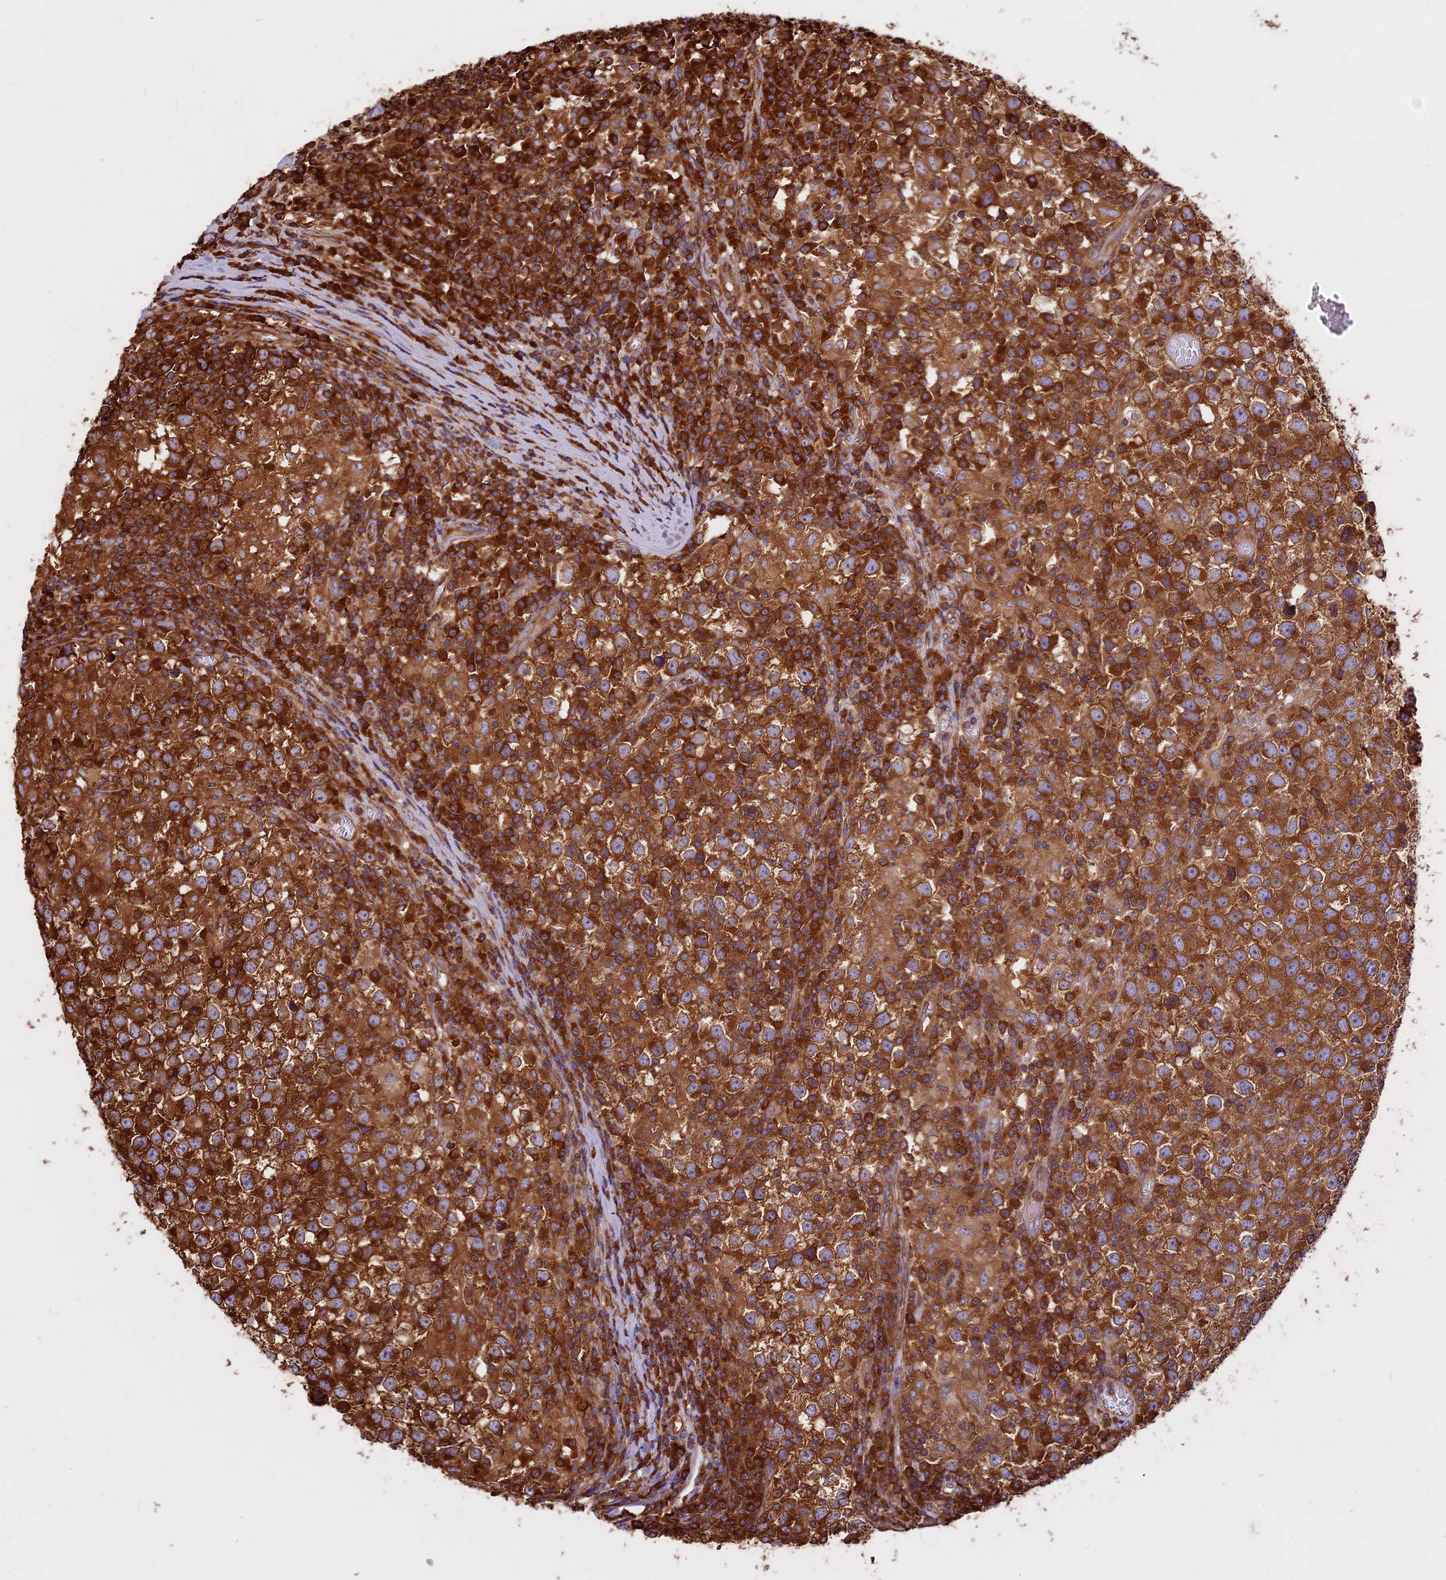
{"staining": {"intensity": "strong", "quantity": ">75%", "location": "cytoplasmic/membranous"}, "tissue": "testis cancer", "cell_type": "Tumor cells", "image_type": "cancer", "snomed": [{"axis": "morphology", "description": "Seminoma, NOS"}, {"axis": "topography", "description": "Testis"}], "caption": "IHC photomicrograph of neoplastic tissue: human testis cancer (seminoma) stained using immunohistochemistry (IHC) reveals high levels of strong protein expression localized specifically in the cytoplasmic/membranous of tumor cells, appearing as a cytoplasmic/membranous brown color.", "gene": "KARS1", "patient": {"sex": "male", "age": 65}}